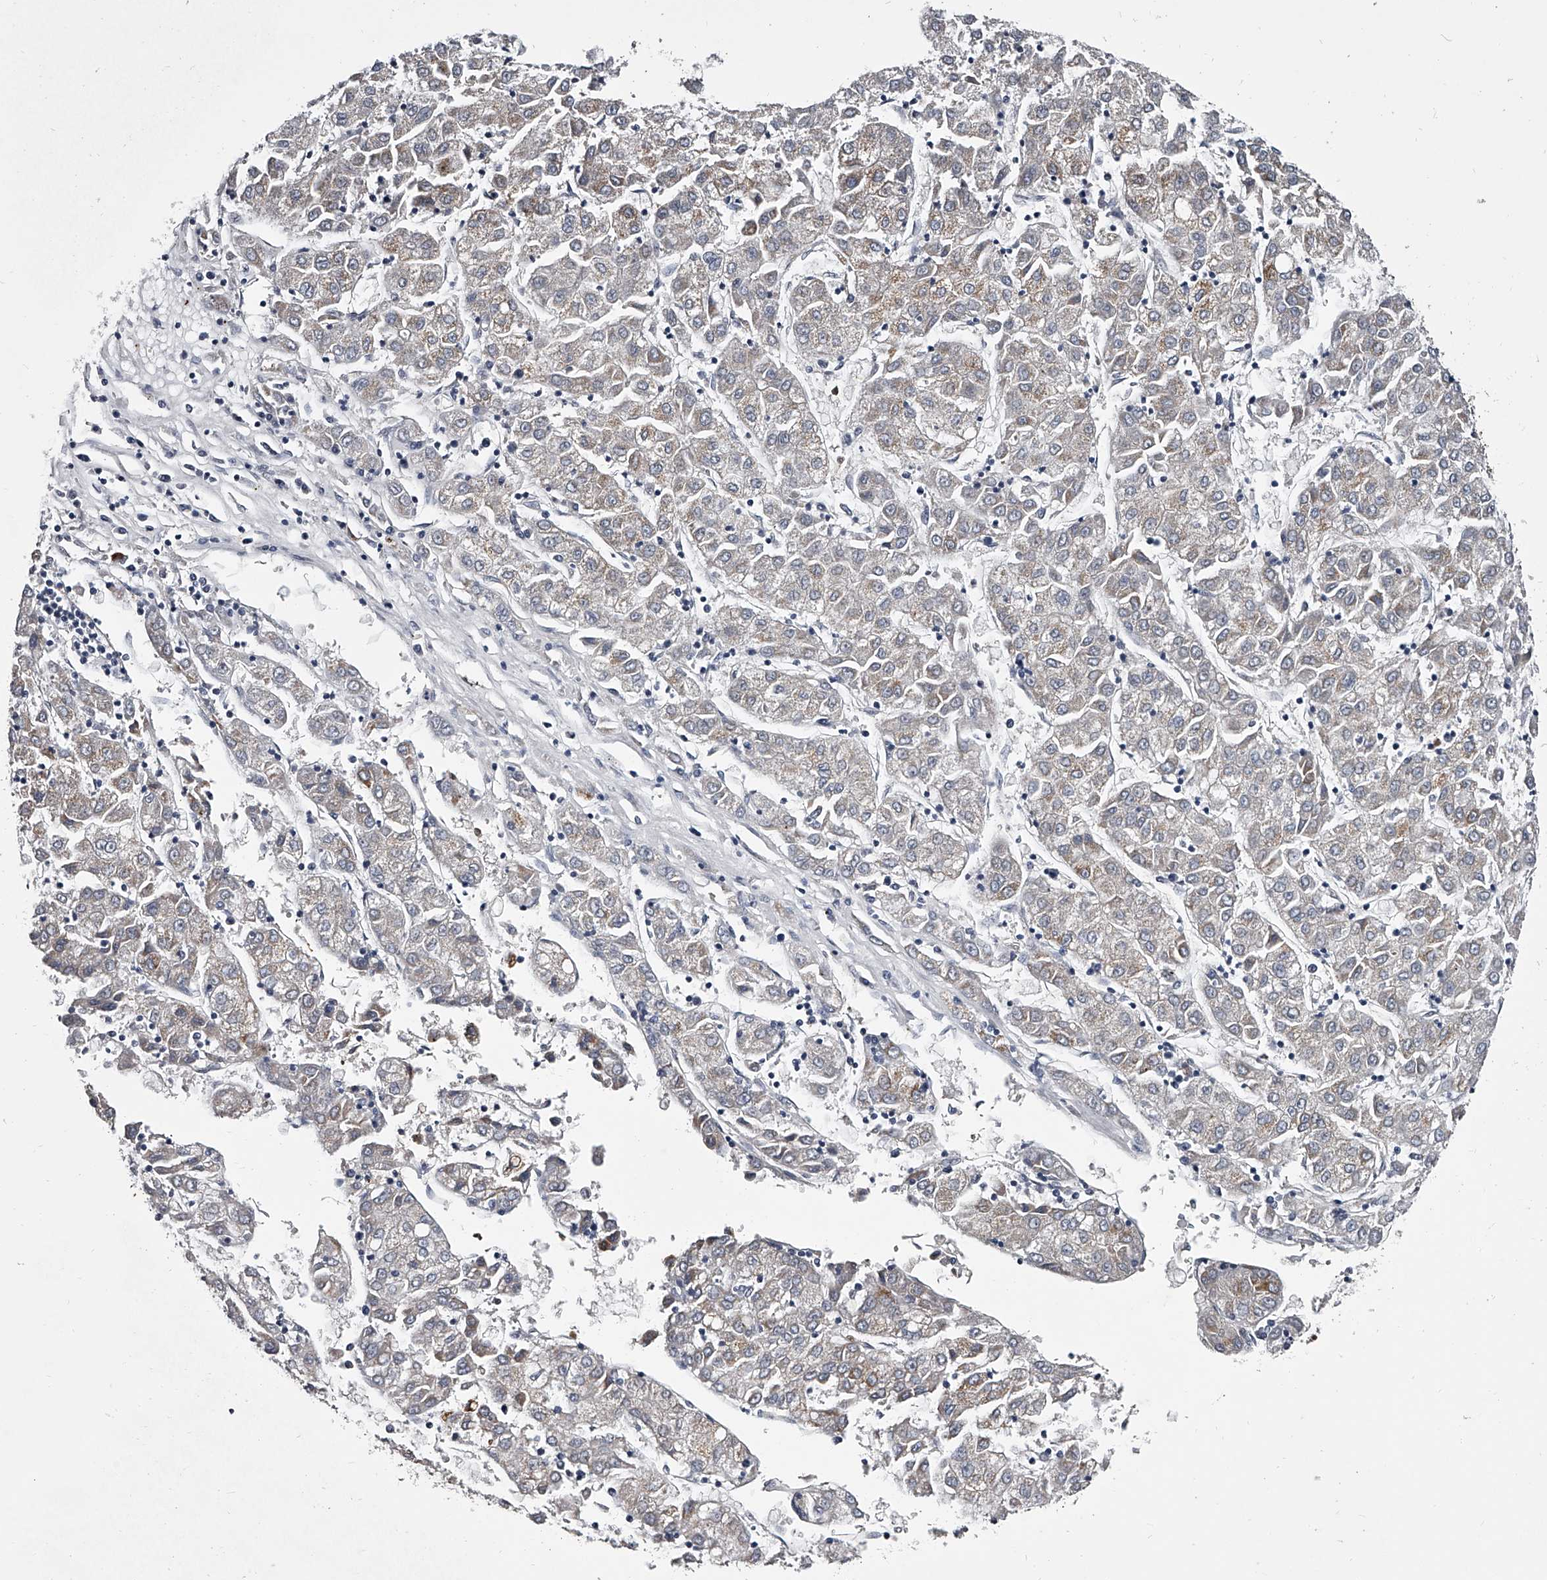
{"staining": {"intensity": "moderate", "quantity": "<25%", "location": "cytoplasmic/membranous"}, "tissue": "liver cancer", "cell_type": "Tumor cells", "image_type": "cancer", "snomed": [{"axis": "morphology", "description": "Carcinoma, Hepatocellular, NOS"}, {"axis": "topography", "description": "Liver"}], "caption": "Liver cancer stained with IHC reveals moderate cytoplasmic/membranous expression in approximately <25% of tumor cells.", "gene": "GAPVD1", "patient": {"sex": "male", "age": 72}}